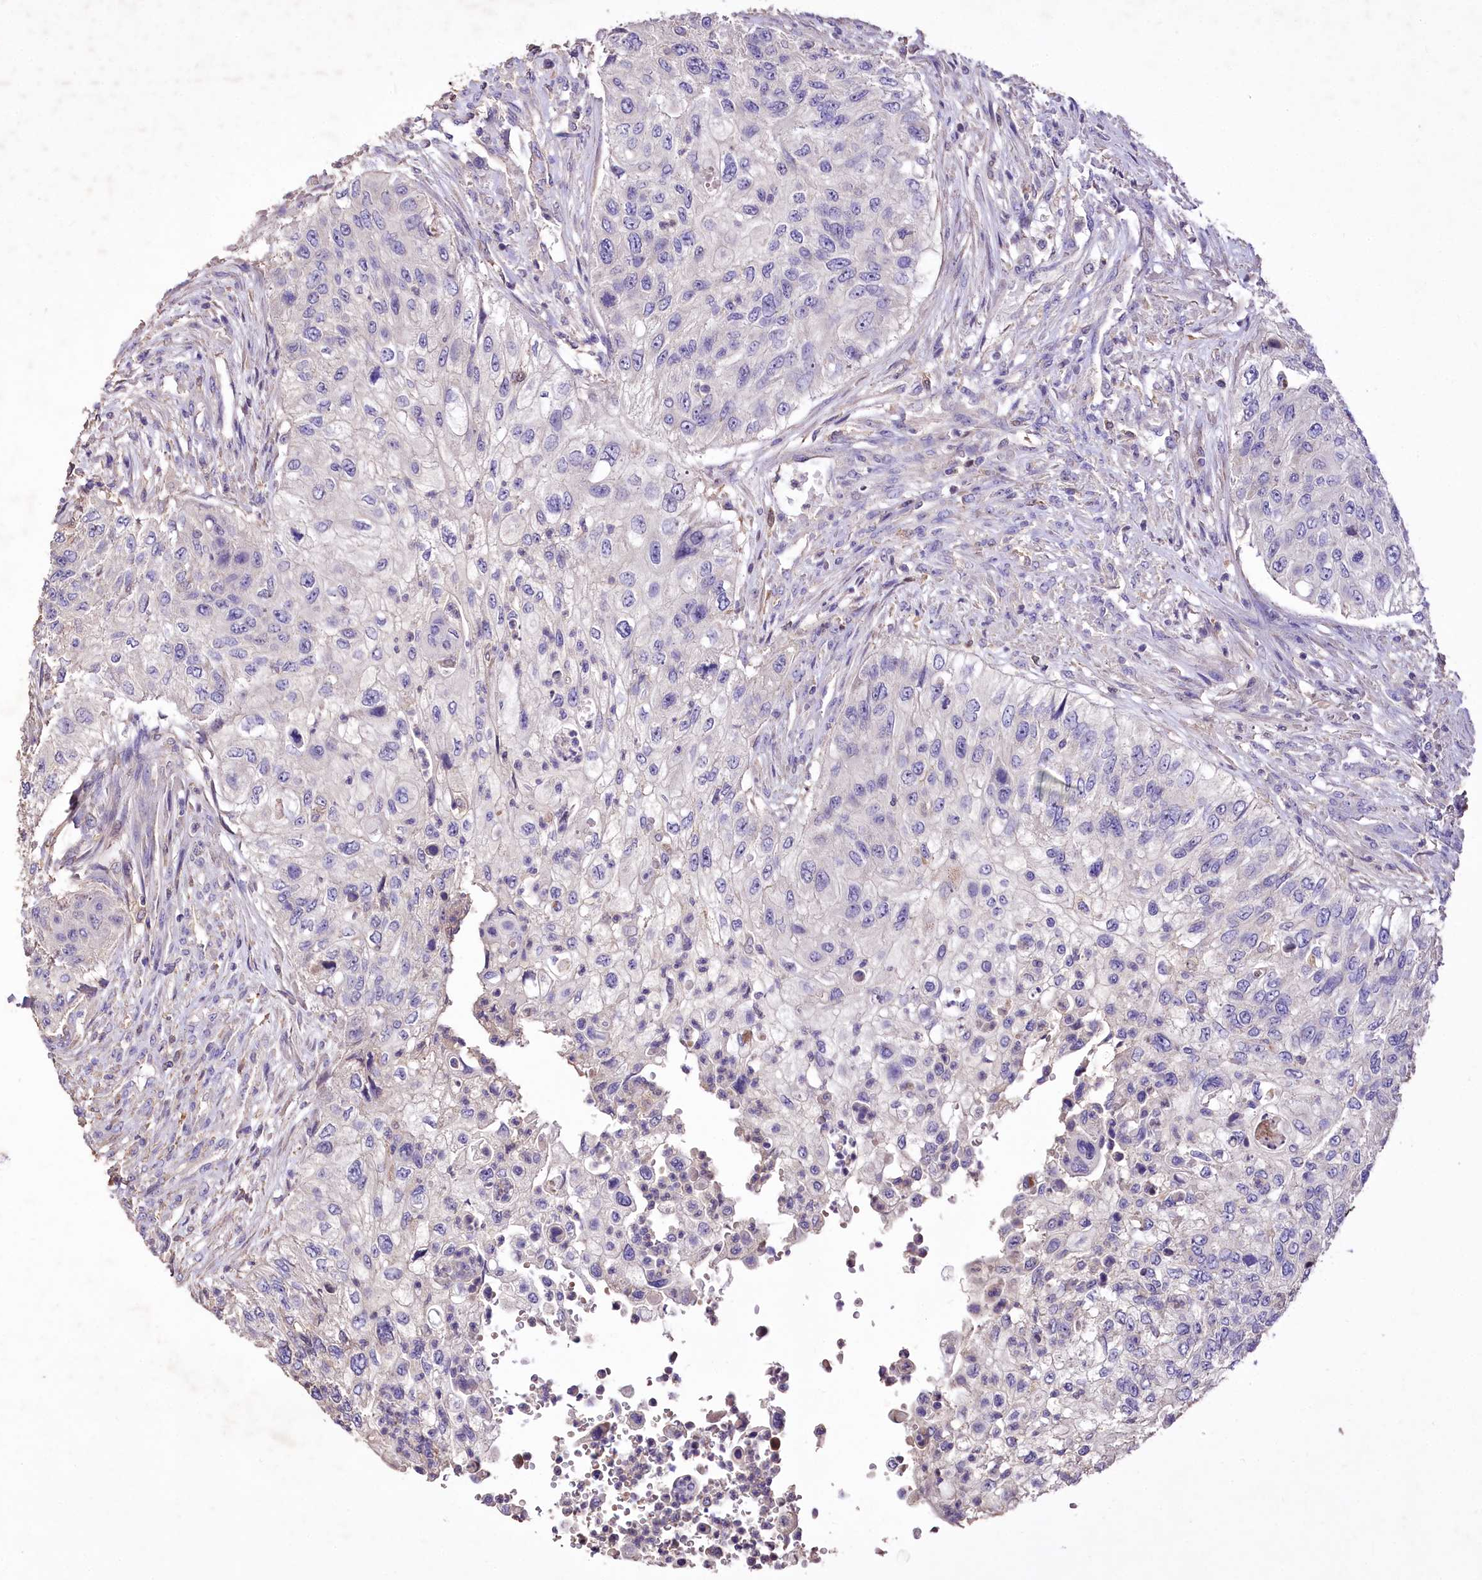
{"staining": {"intensity": "negative", "quantity": "none", "location": "none"}, "tissue": "urothelial cancer", "cell_type": "Tumor cells", "image_type": "cancer", "snomed": [{"axis": "morphology", "description": "Urothelial carcinoma, High grade"}, {"axis": "topography", "description": "Urinary bladder"}], "caption": "There is no significant expression in tumor cells of urothelial carcinoma (high-grade).", "gene": "PCYOX1L", "patient": {"sex": "female", "age": 60}}